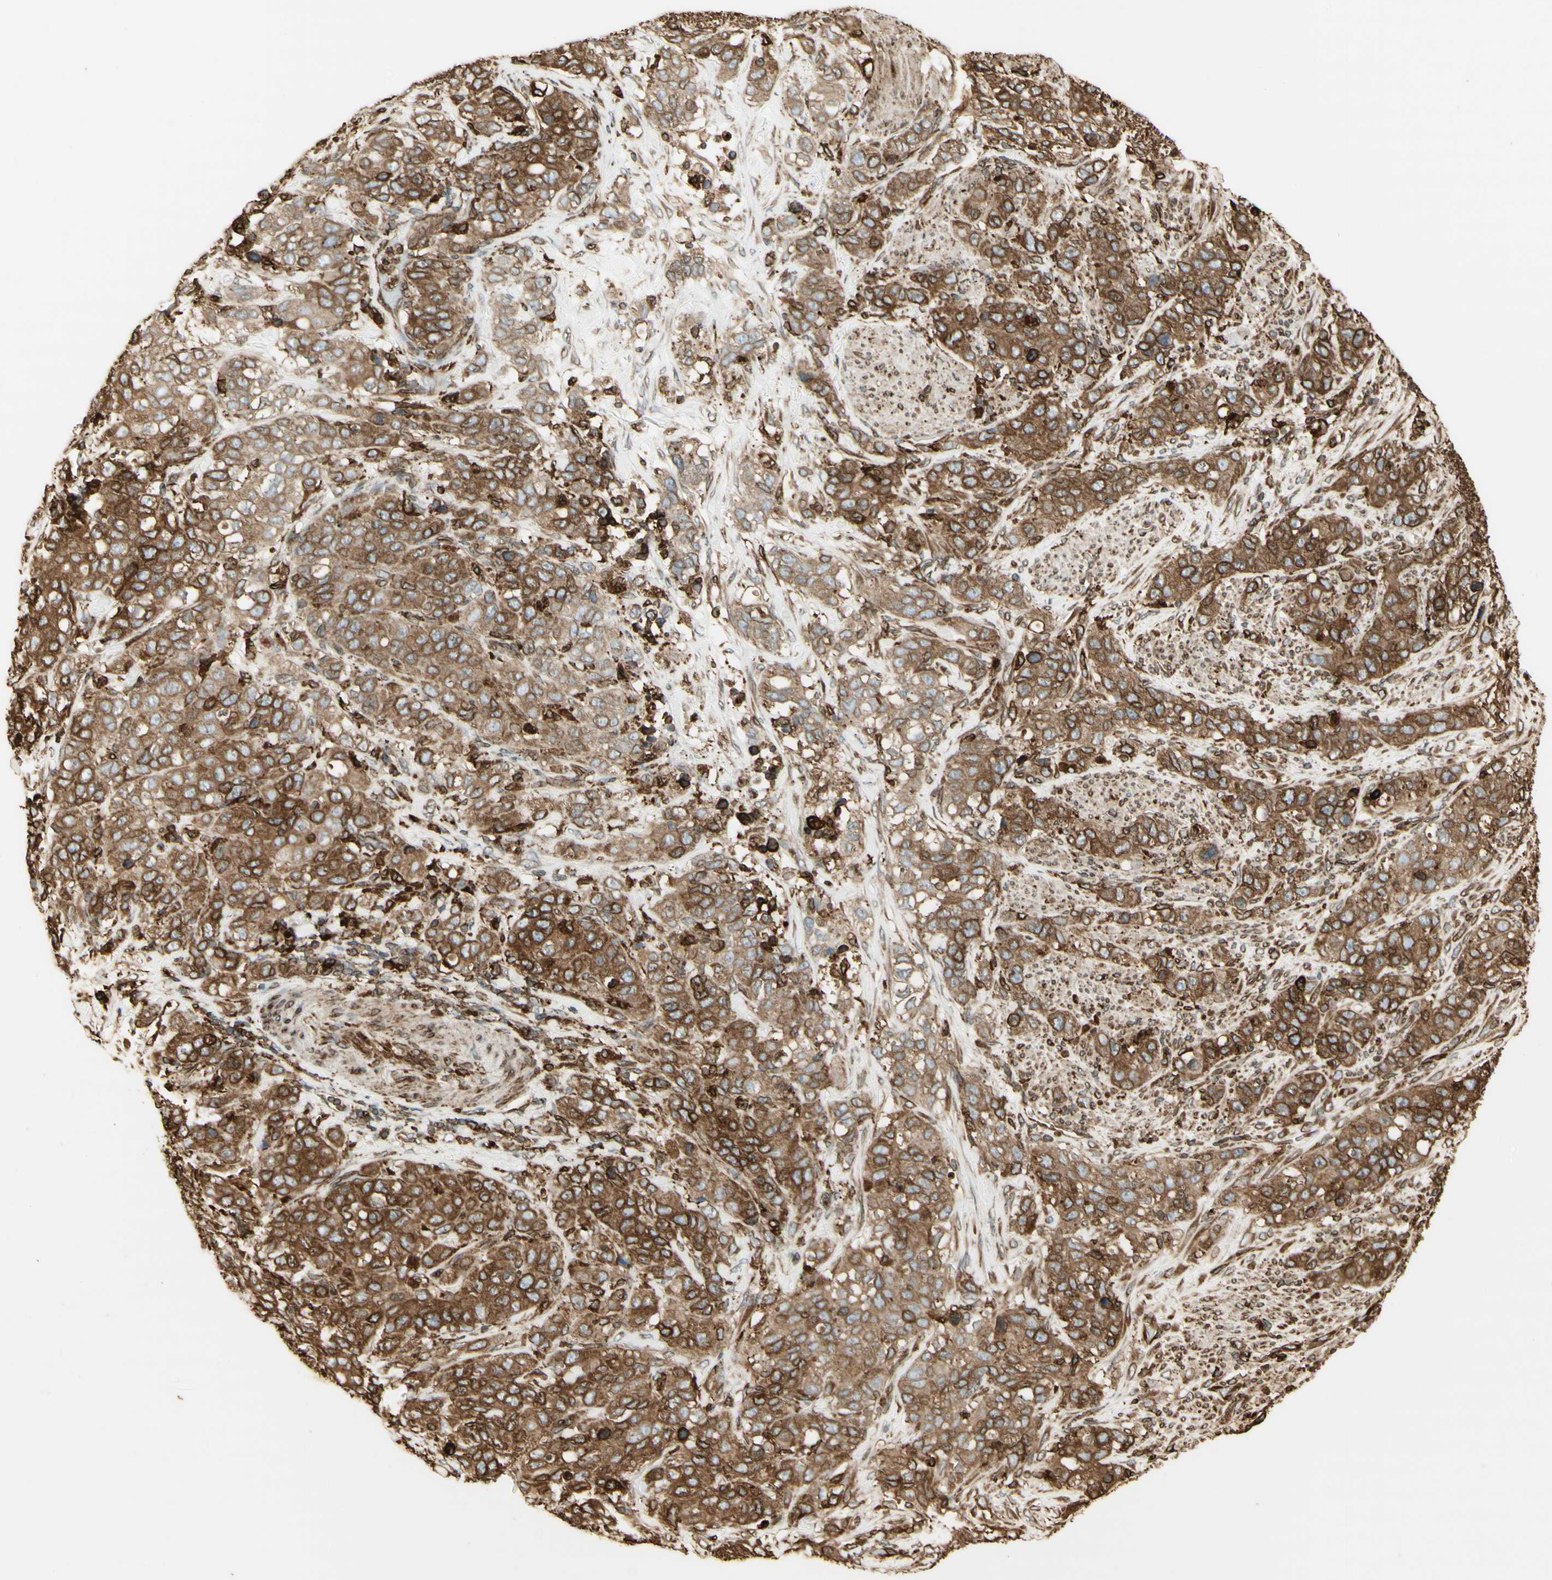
{"staining": {"intensity": "moderate", "quantity": ">75%", "location": "cytoplasmic/membranous"}, "tissue": "stomach cancer", "cell_type": "Tumor cells", "image_type": "cancer", "snomed": [{"axis": "morphology", "description": "Adenocarcinoma, NOS"}, {"axis": "topography", "description": "Stomach"}], "caption": "Tumor cells reveal medium levels of moderate cytoplasmic/membranous positivity in about >75% of cells in human stomach cancer.", "gene": "CANX", "patient": {"sex": "male", "age": 48}}